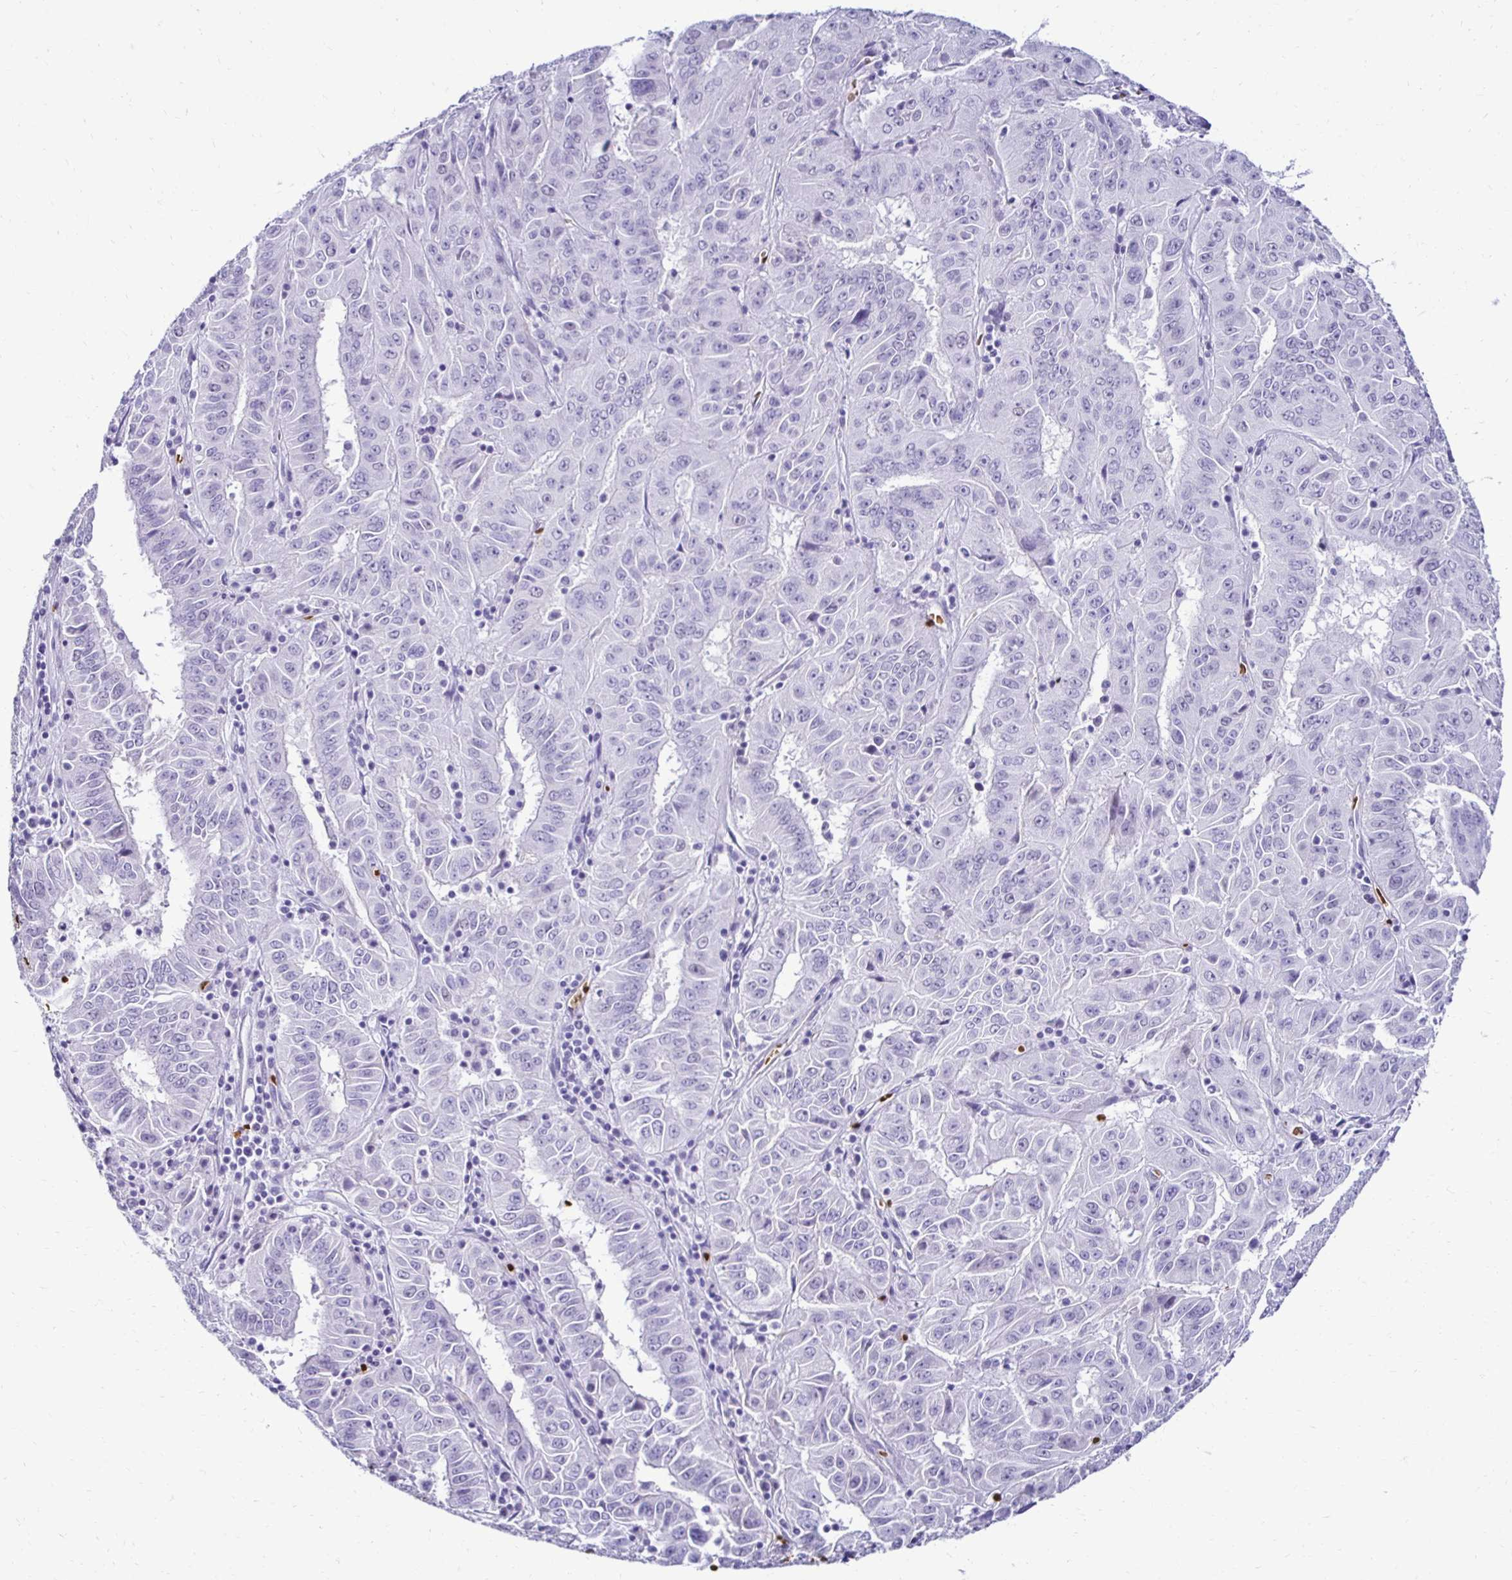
{"staining": {"intensity": "negative", "quantity": "none", "location": "none"}, "tissue": "pancreatic cancer", "cell_type": "Tumor cells", "image_type": "cancer", "snomed": [{"axis": "morphology", "description": "Adenocarcinoma, NOS"}, {"axis": "topography", "description": "Pancreas"}], "caption": "The micrograph shows no significant staining in tumor cells of pancreatic cancer.", "gene": "RHBDL3", "patient": {"sex": "male", "age": 63}}